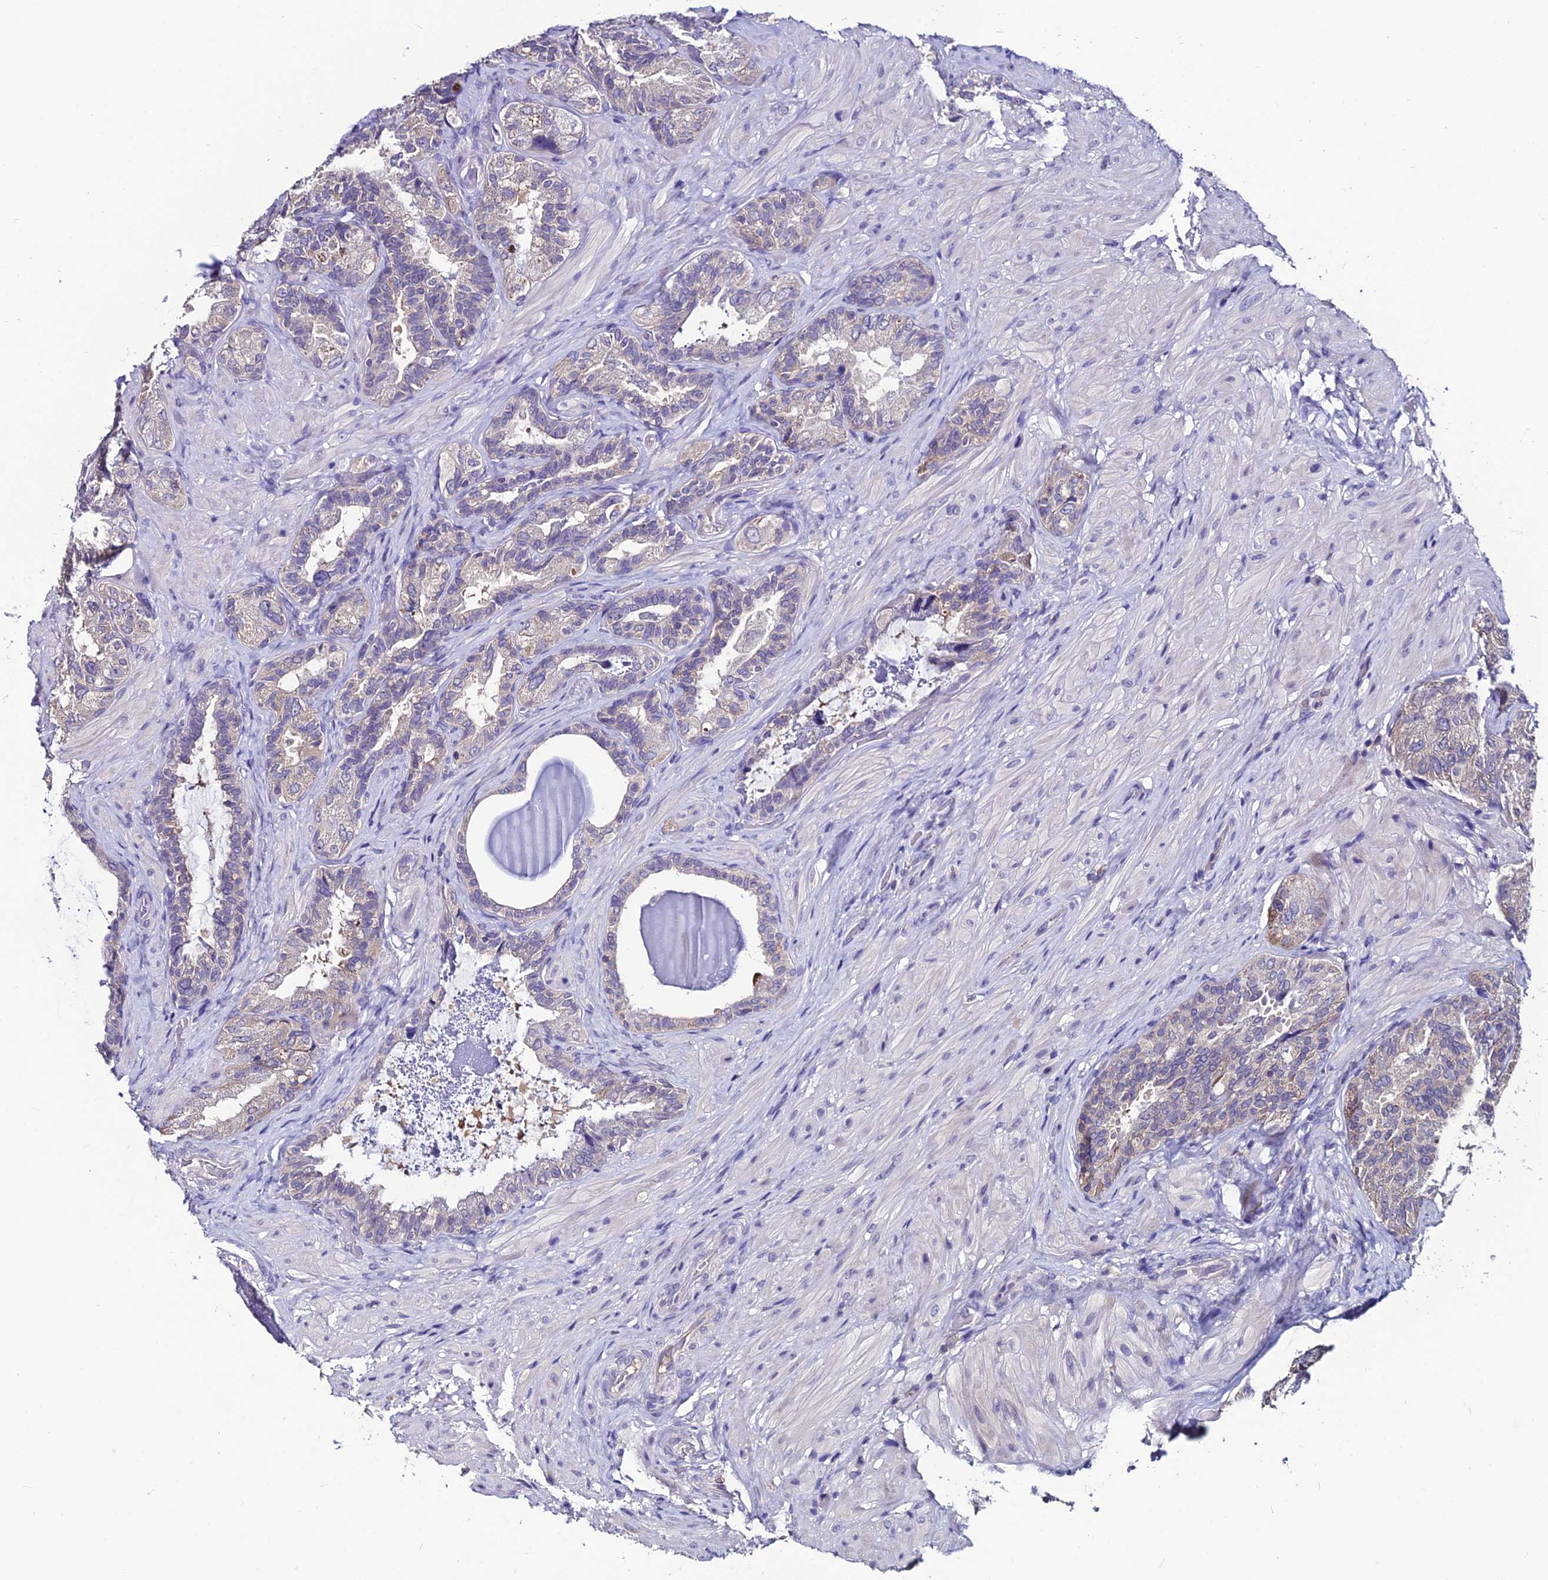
{"staining": {"intensity": "weak", "quantity": "<25%", "location": "cytoplasmic/membranous"}, "tissue": "seminal vesicle", "cell_type": "Glandular cells", "image_type": "normal", "snomed": [{"axis": "morphology", "description": "Normal tissue, NOS"}, {"axis": "topography", "description": "Prostate and seminal vesicle, NOS"}, {"axis": "topography", "description": "Prostate"}, {"axis": "topography", "description": "Seminal veicle"}], "caption": "Glandular cells are negative for protein expression in normal human seminal vesicle.", "gene": "LGALS7", "patient": {"sex": "male", "age": 67}}